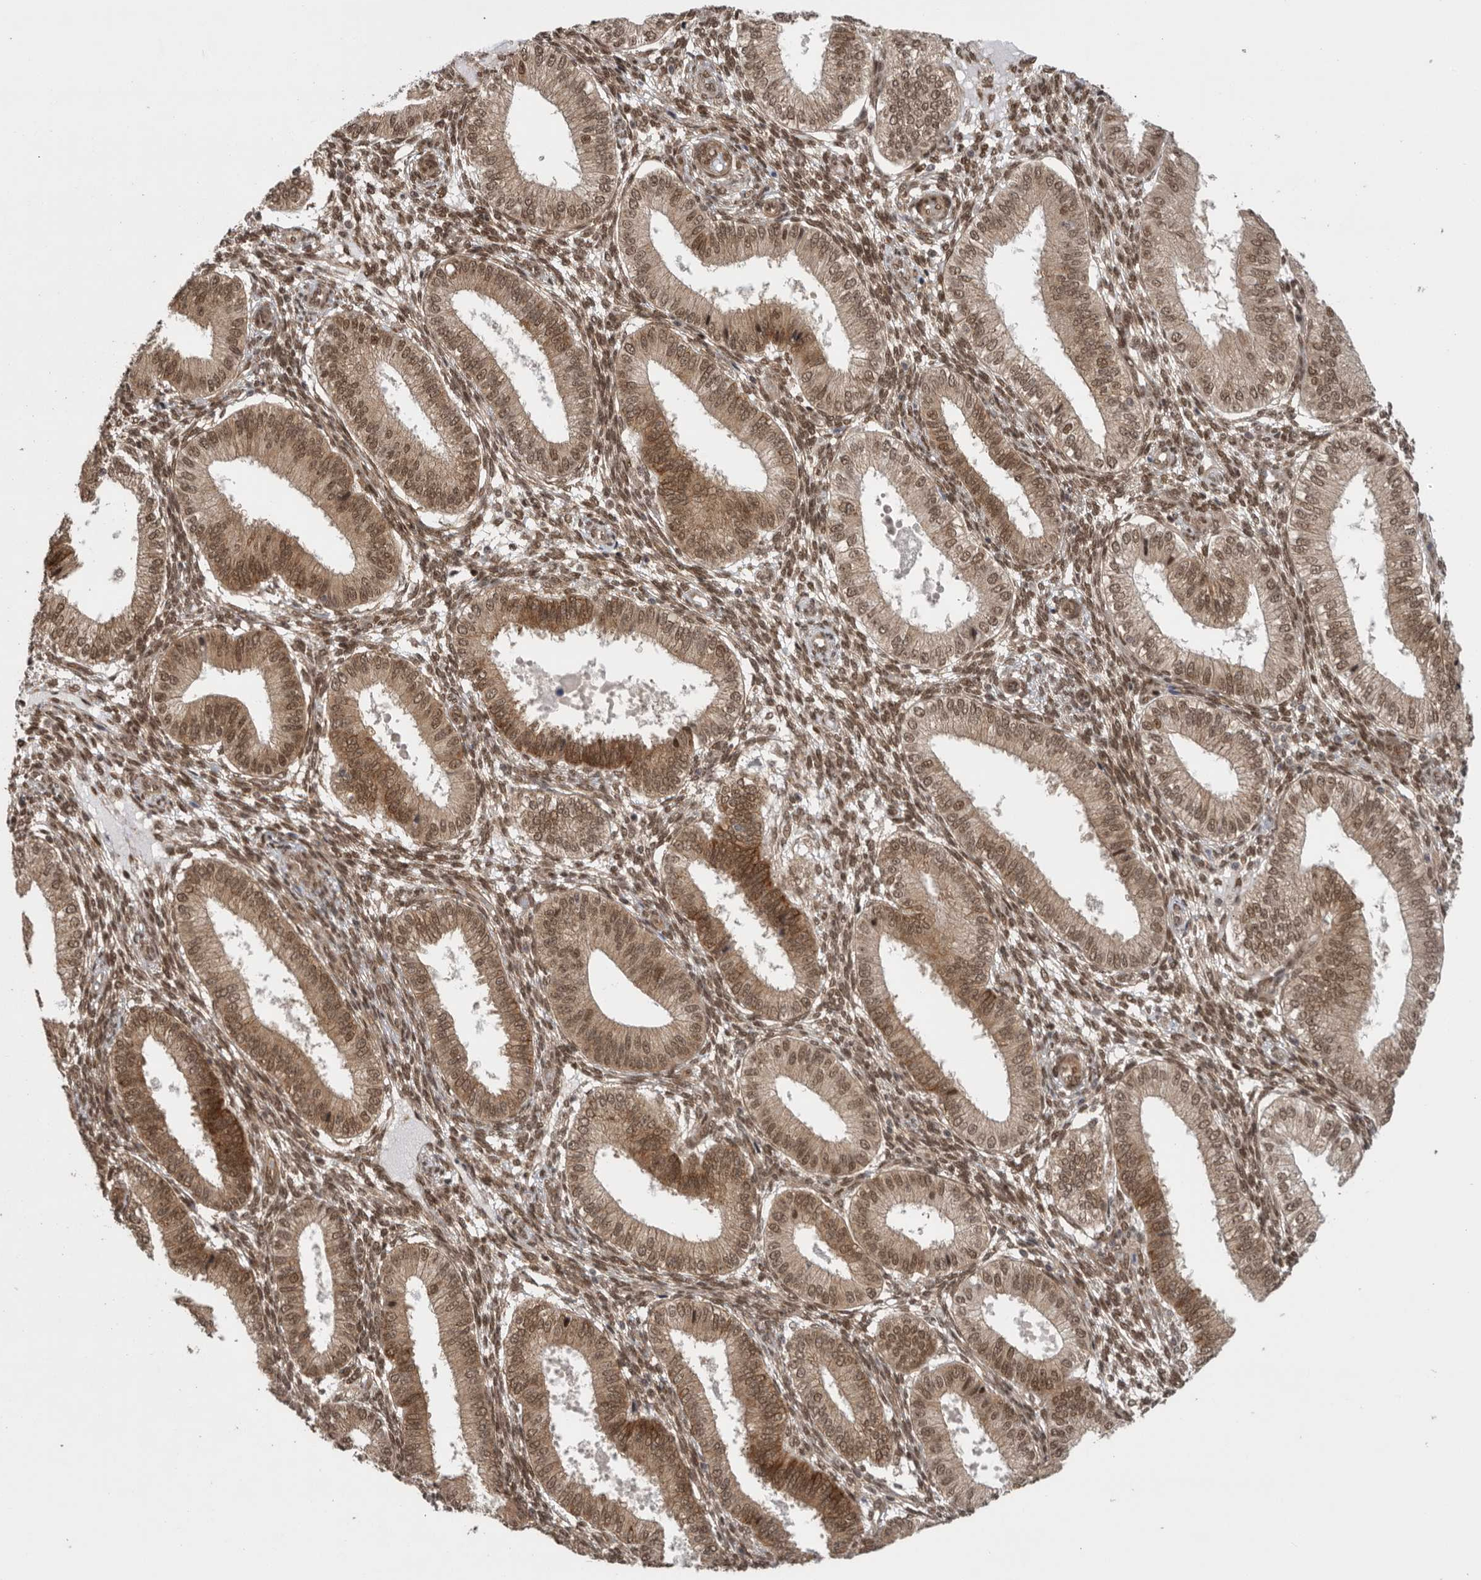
{"staining": {"intensity": "moderate", "quantity": ">75%", "location": "cytoplasmic/membranous,nuclear"}, "tissue": "endometrium", "cell_type": "Cells in endometrial stroma", "image_type": "normal", "snomed": [{"axis": "morphology", "description": "Normal tissue, NOS"}, {"axis": "topography", "description": "Endometrium"}], "caption": "A medium amount of moderate cytoplasmic/membranous,nuclear positivity is appreciated in about >75% of cells in endometrial stroma in unremarkable endometrium. Using DAB (3,3'-diaminobenzidine) (brown) and hematoxylin (blue) stains, captured at high magnification using brightfield microscopy.", "gene": "VPS50", "patient": {"sex": "female", "age": 39}}